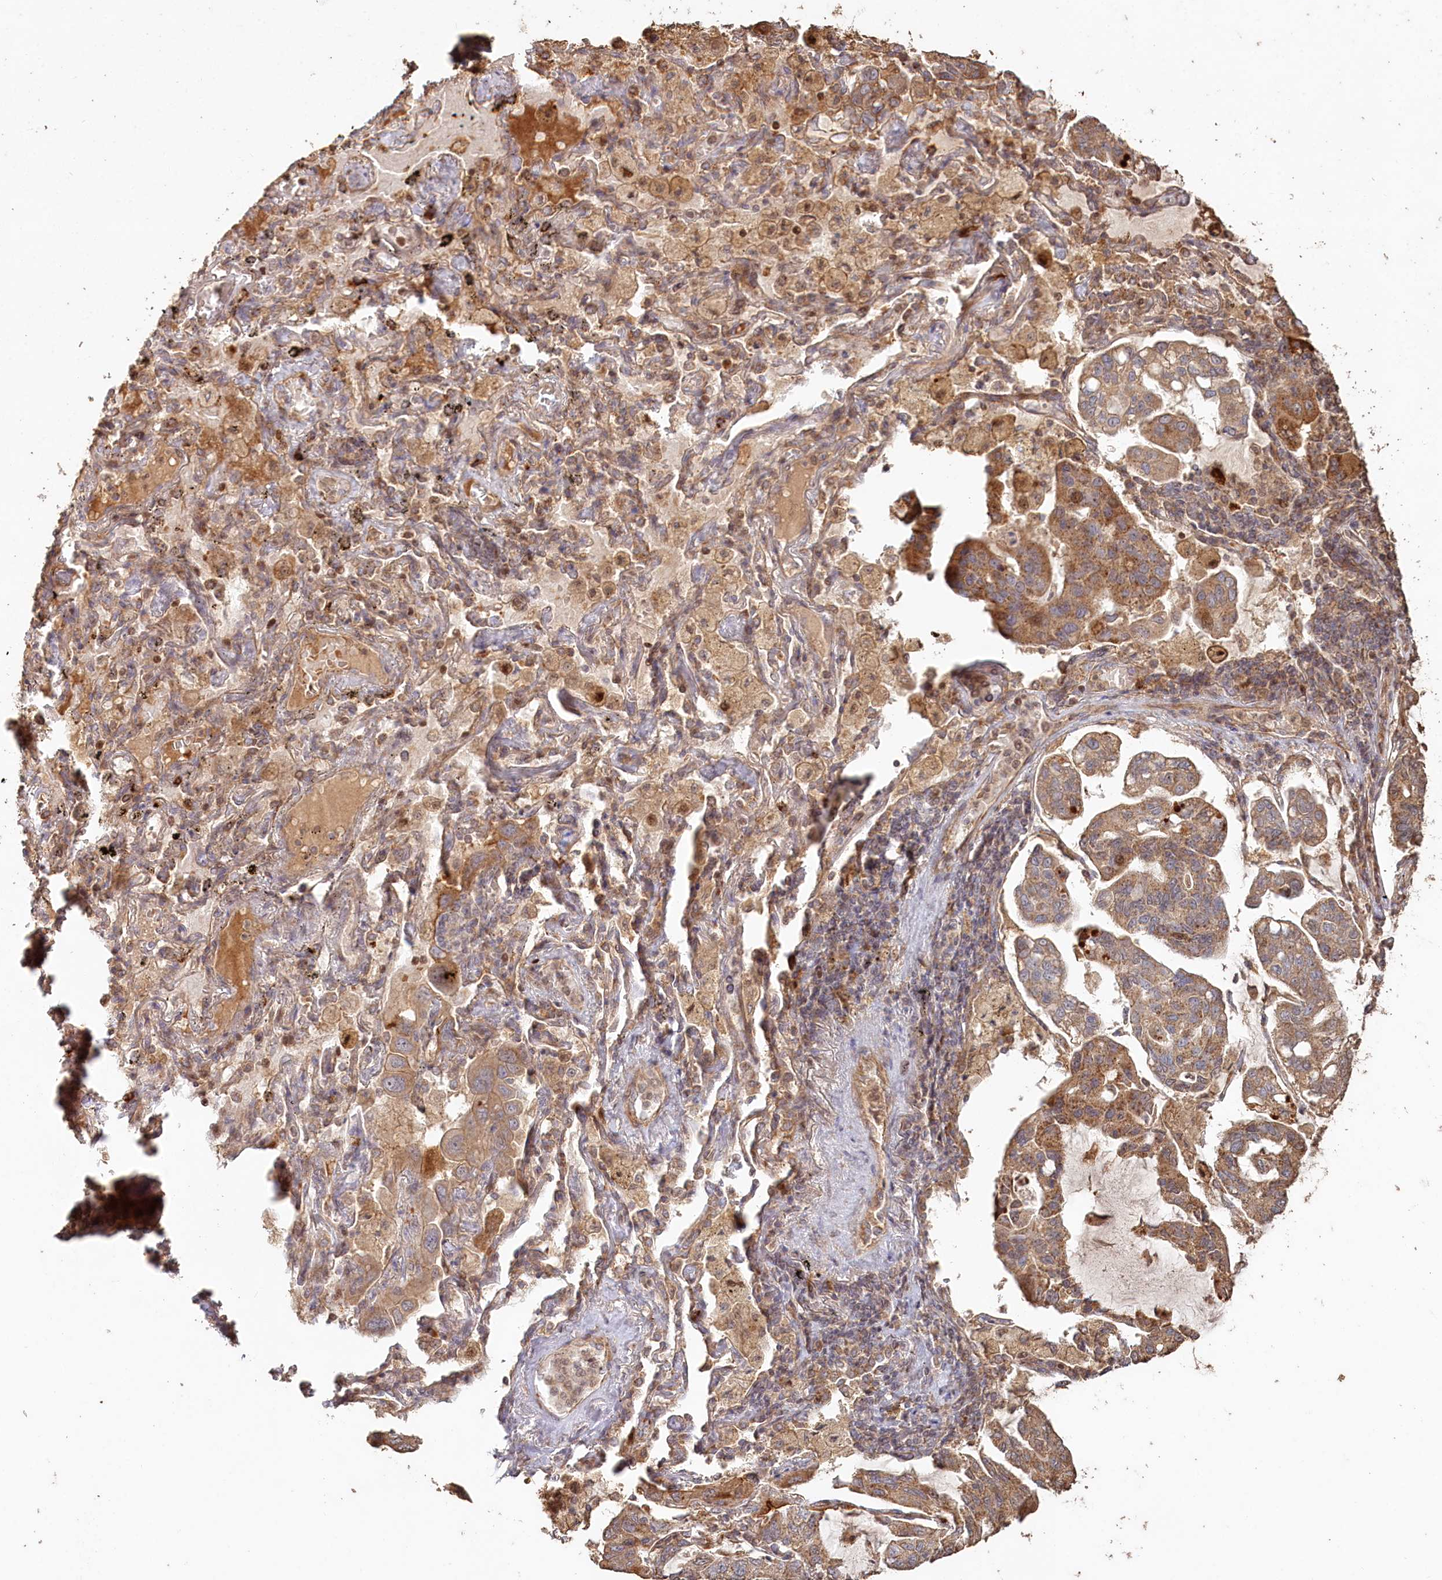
{"staining": {"intensity": "moderate", "quantity": ">75%", "location": "cytoplasmic/membranous"}, "tissue": "lung cancer", "cell_type": "Tumor cells", "image_type": "cancer", "snomed": [{"axis": "morphology", "description": "Adenocarcinoma, NOS"}, {"axis": "topography", "description": "Lung"}], "caption": "A histopathology image of lung adenocarcinoma stained for a protein exhibits moderate cytoplasmic/membranous brown staining in tumor cells. (brown staining indicates protein expression, while blue staining denotes nuclei).", "gene": "HAL", "patient": {"sex": "male", "age": 64}}